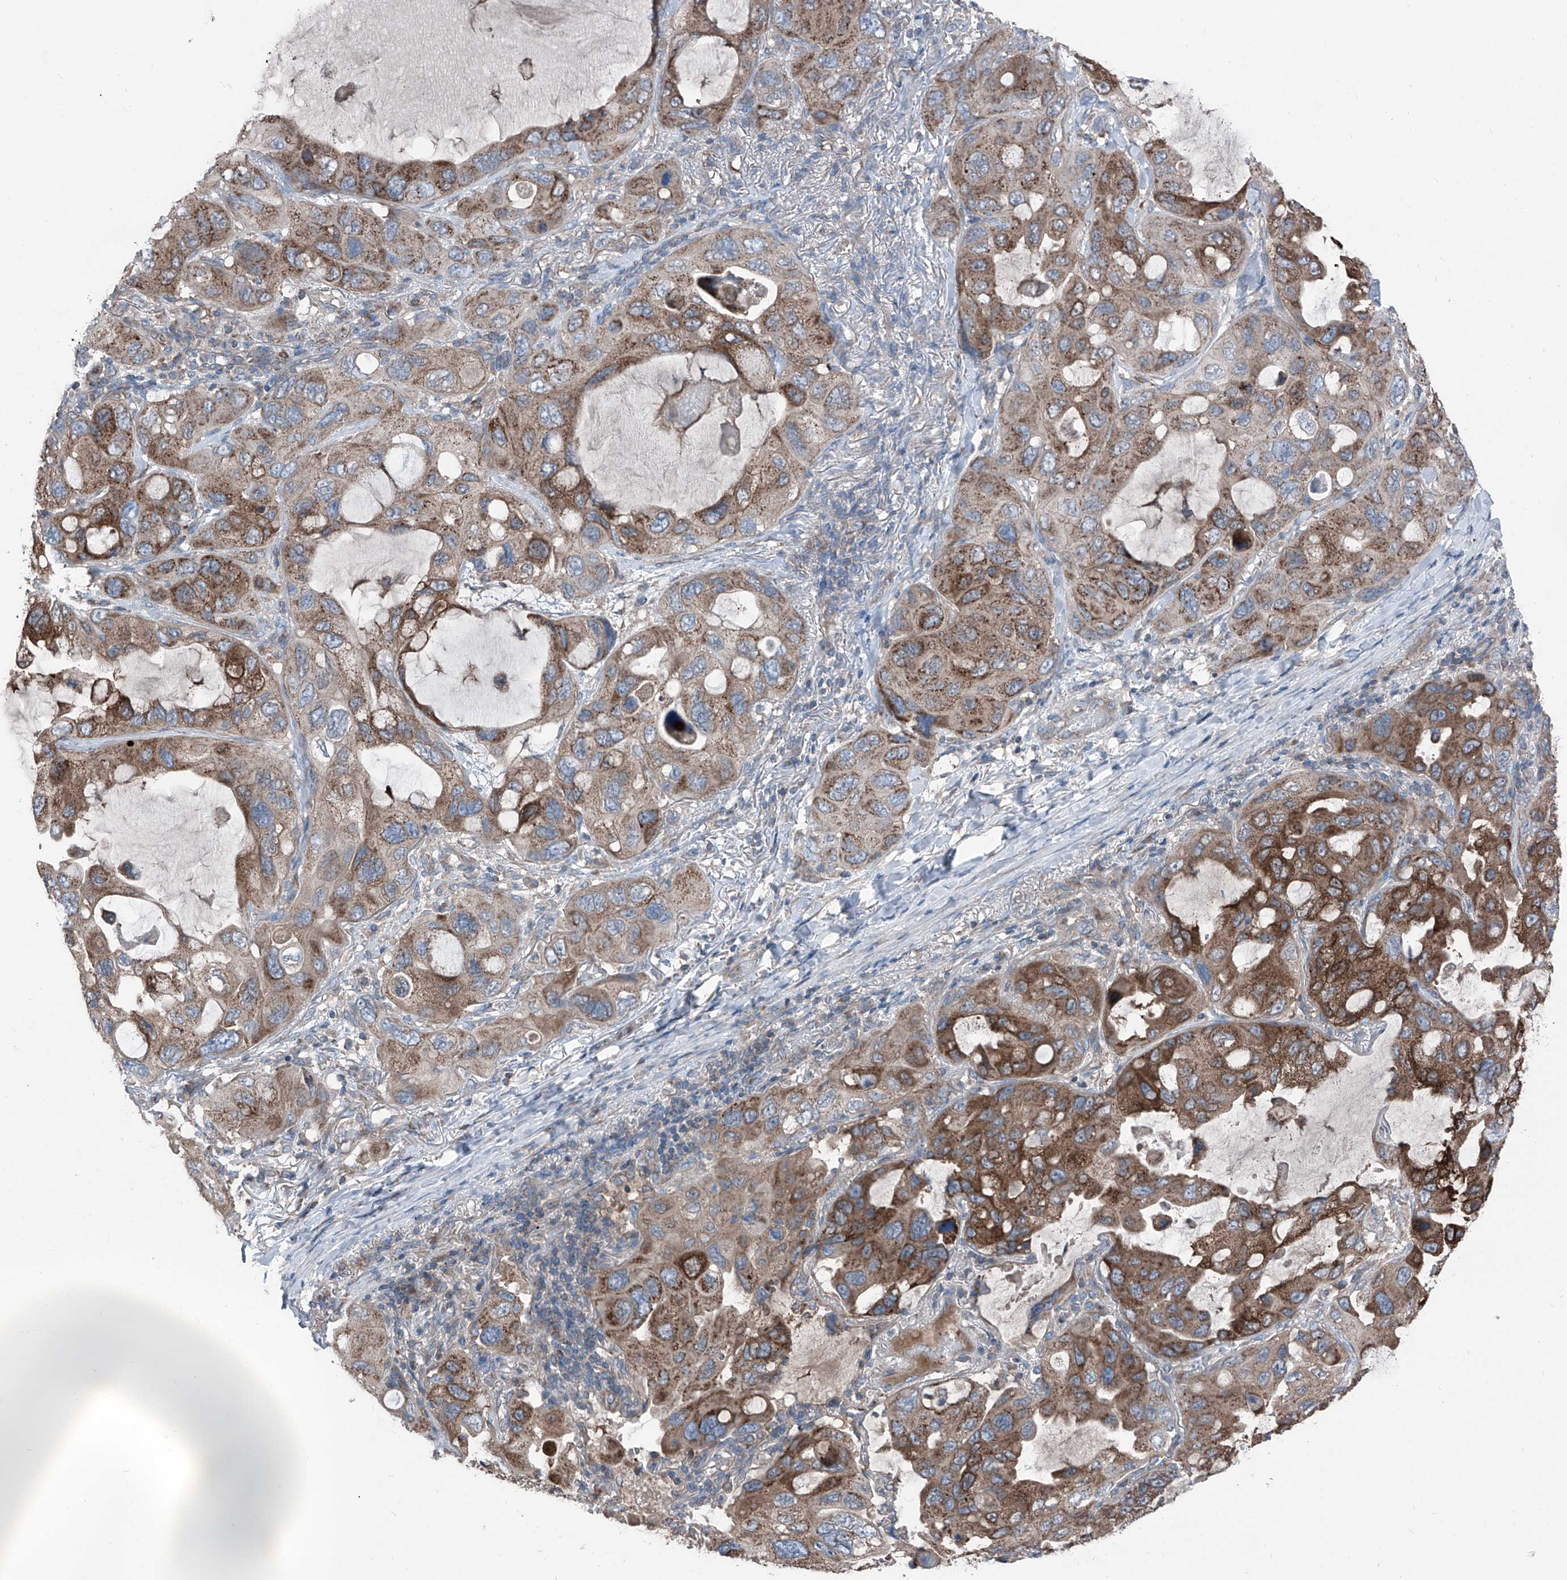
{"staining": {"intensity": "strong", "quantity": ">75%", "location": "cytoplasmic/membranous"}, "tissue": "lung cancer", "cell_type": "Tumor cells", "image_type": "cancer", "snomed": [{"axis": "morphology", "description": "Squamous cell carcinoma, NOS"}, {"axis": "topography", "description": "Lung"}], "caption": "Immunohistochemistry micrograph of lung squamous cell carcinoma stained for a protein (brown), which demonstrates high levels of strong cytoplasmic/membranous positivity in approximately >75% of tumor cells.", "gene": "GPAT3", "patient": {"sex": "female", "age": 73}}